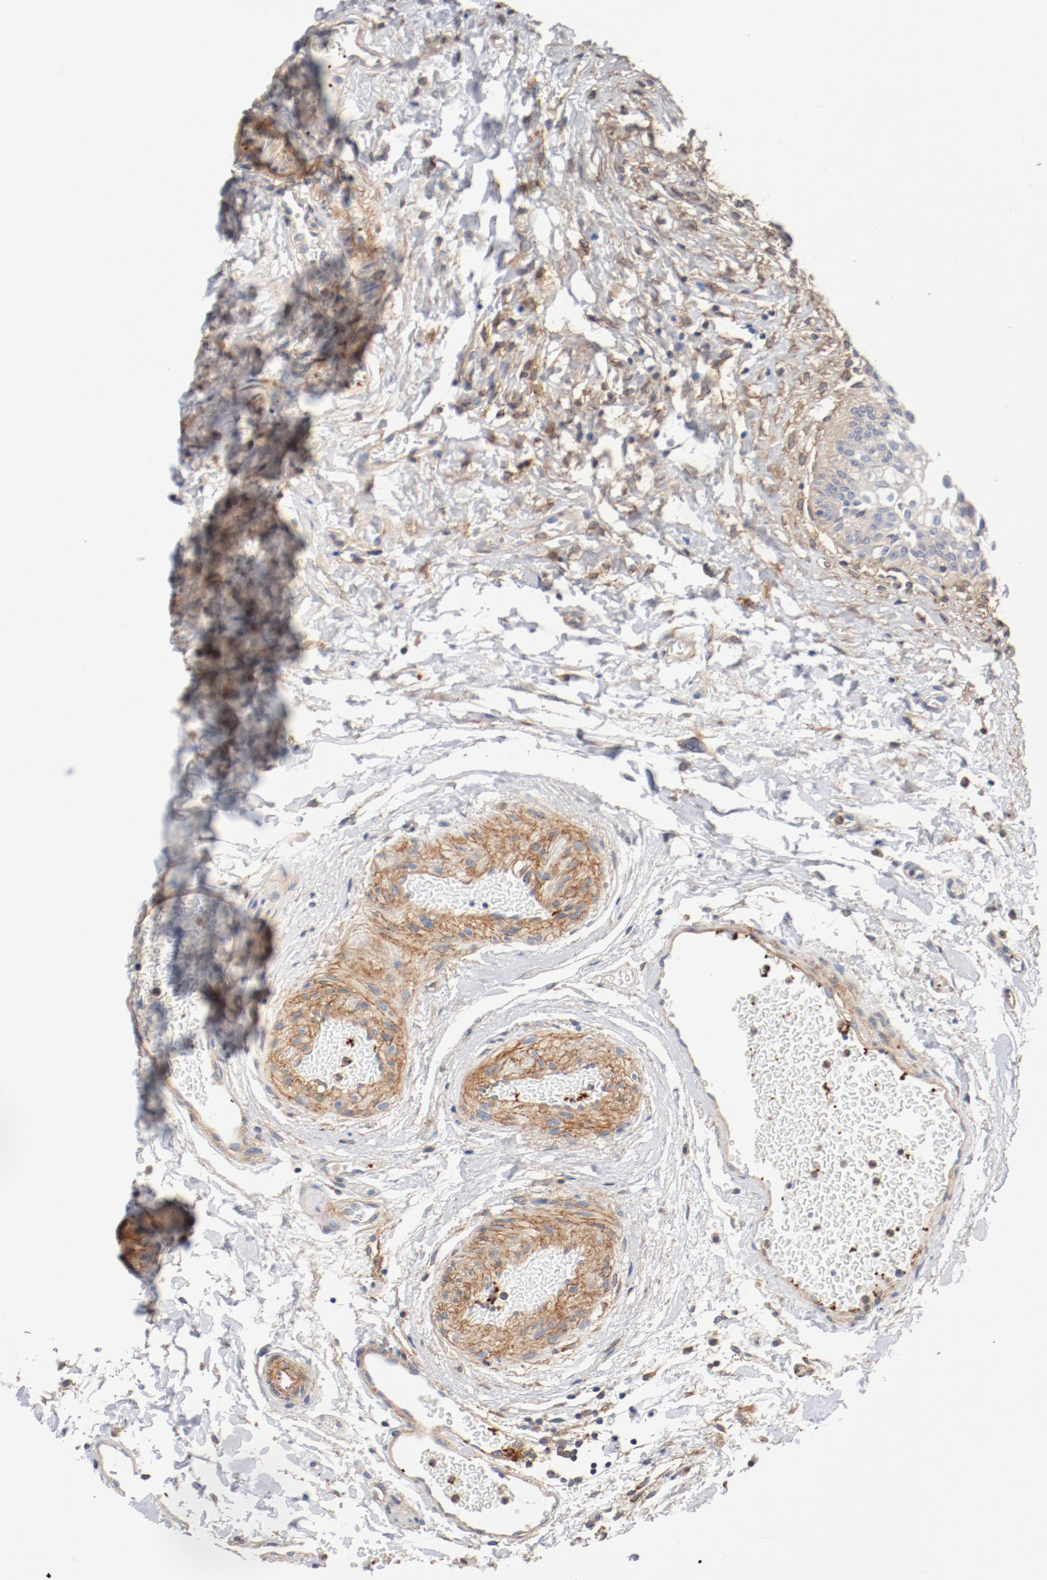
{"staining": {"intensity": "weak", "quantity": "25%-75%", "location": "cytoplasmic/membranous"}, "tissue": "urinary bladder", "cell_type": "Urothelial cells", "image_type": "normal", "snomed": [{"axis": "morphology", "description": "Normal tissue, NOS"}, {"axis": "topography", "description": "Urinary bladder"}], "caption": "Protein expression analysis of unremarkable human urinary bladder reveals weak cytoplasmic/membranous expression in about 25%-75% of urothelial cells.", "gene": "ILK", "patient": {"sex": "female", "age": 80}}